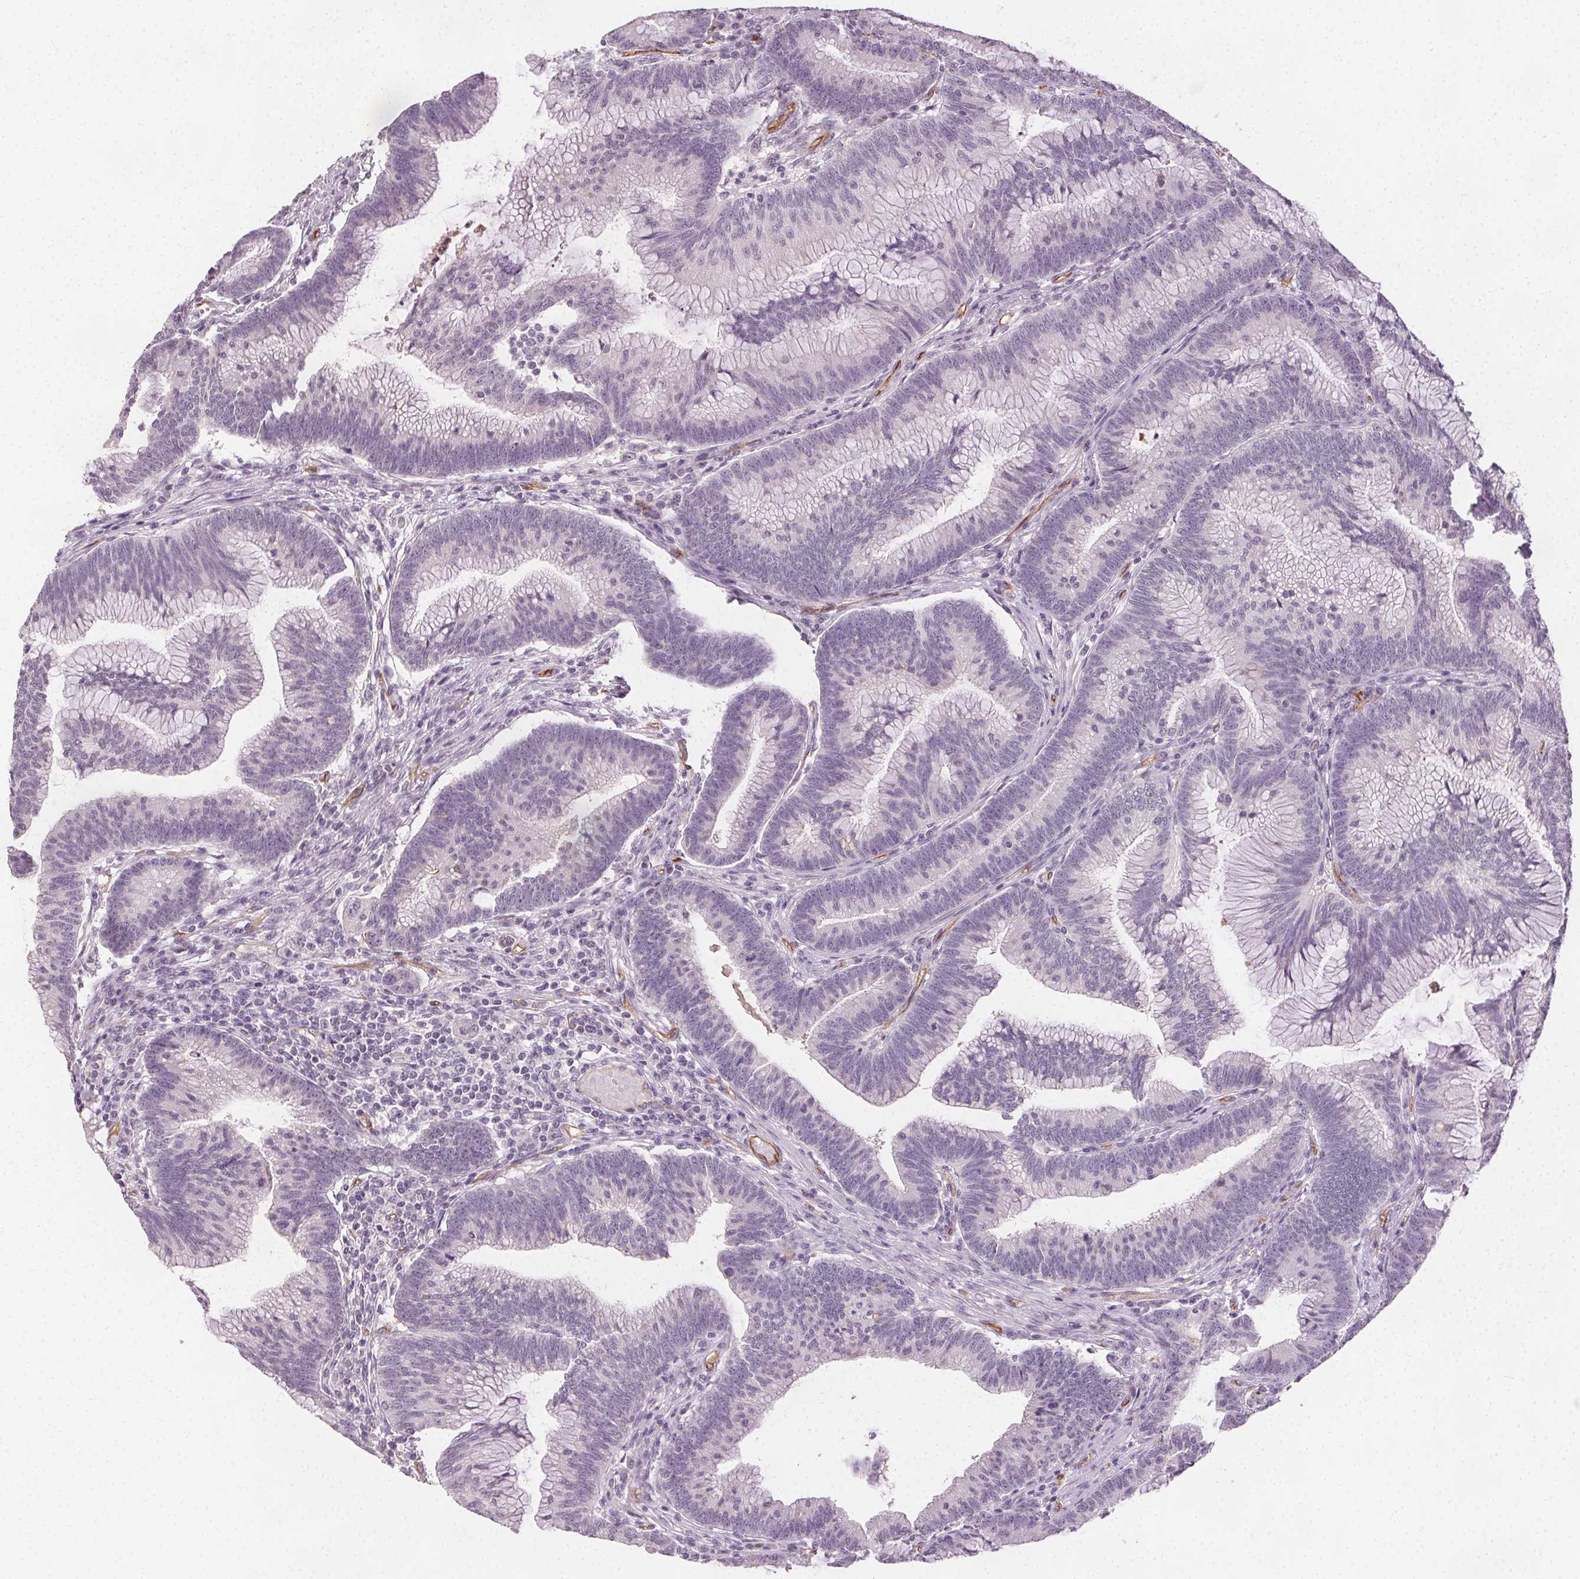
{"staining": {"intensity": "negative", "quantity": "none", "location": "none"}, "tissue": "colorectal cancer", "cell_type": "Tumor cells", "image_type": "cancer", "snomed": [{"axis": "morphology", "description": "Adenocarcinoma, NOS"}, {"axis": "topography", "description": "Colon"}], "caption": "DAB immunohistochemical staining of human colorectal adenocarcinoma exhibits no significant positivity in tumor cells.", "gene": "PODXL", "patient": {"sex": "female", "age": 78}}